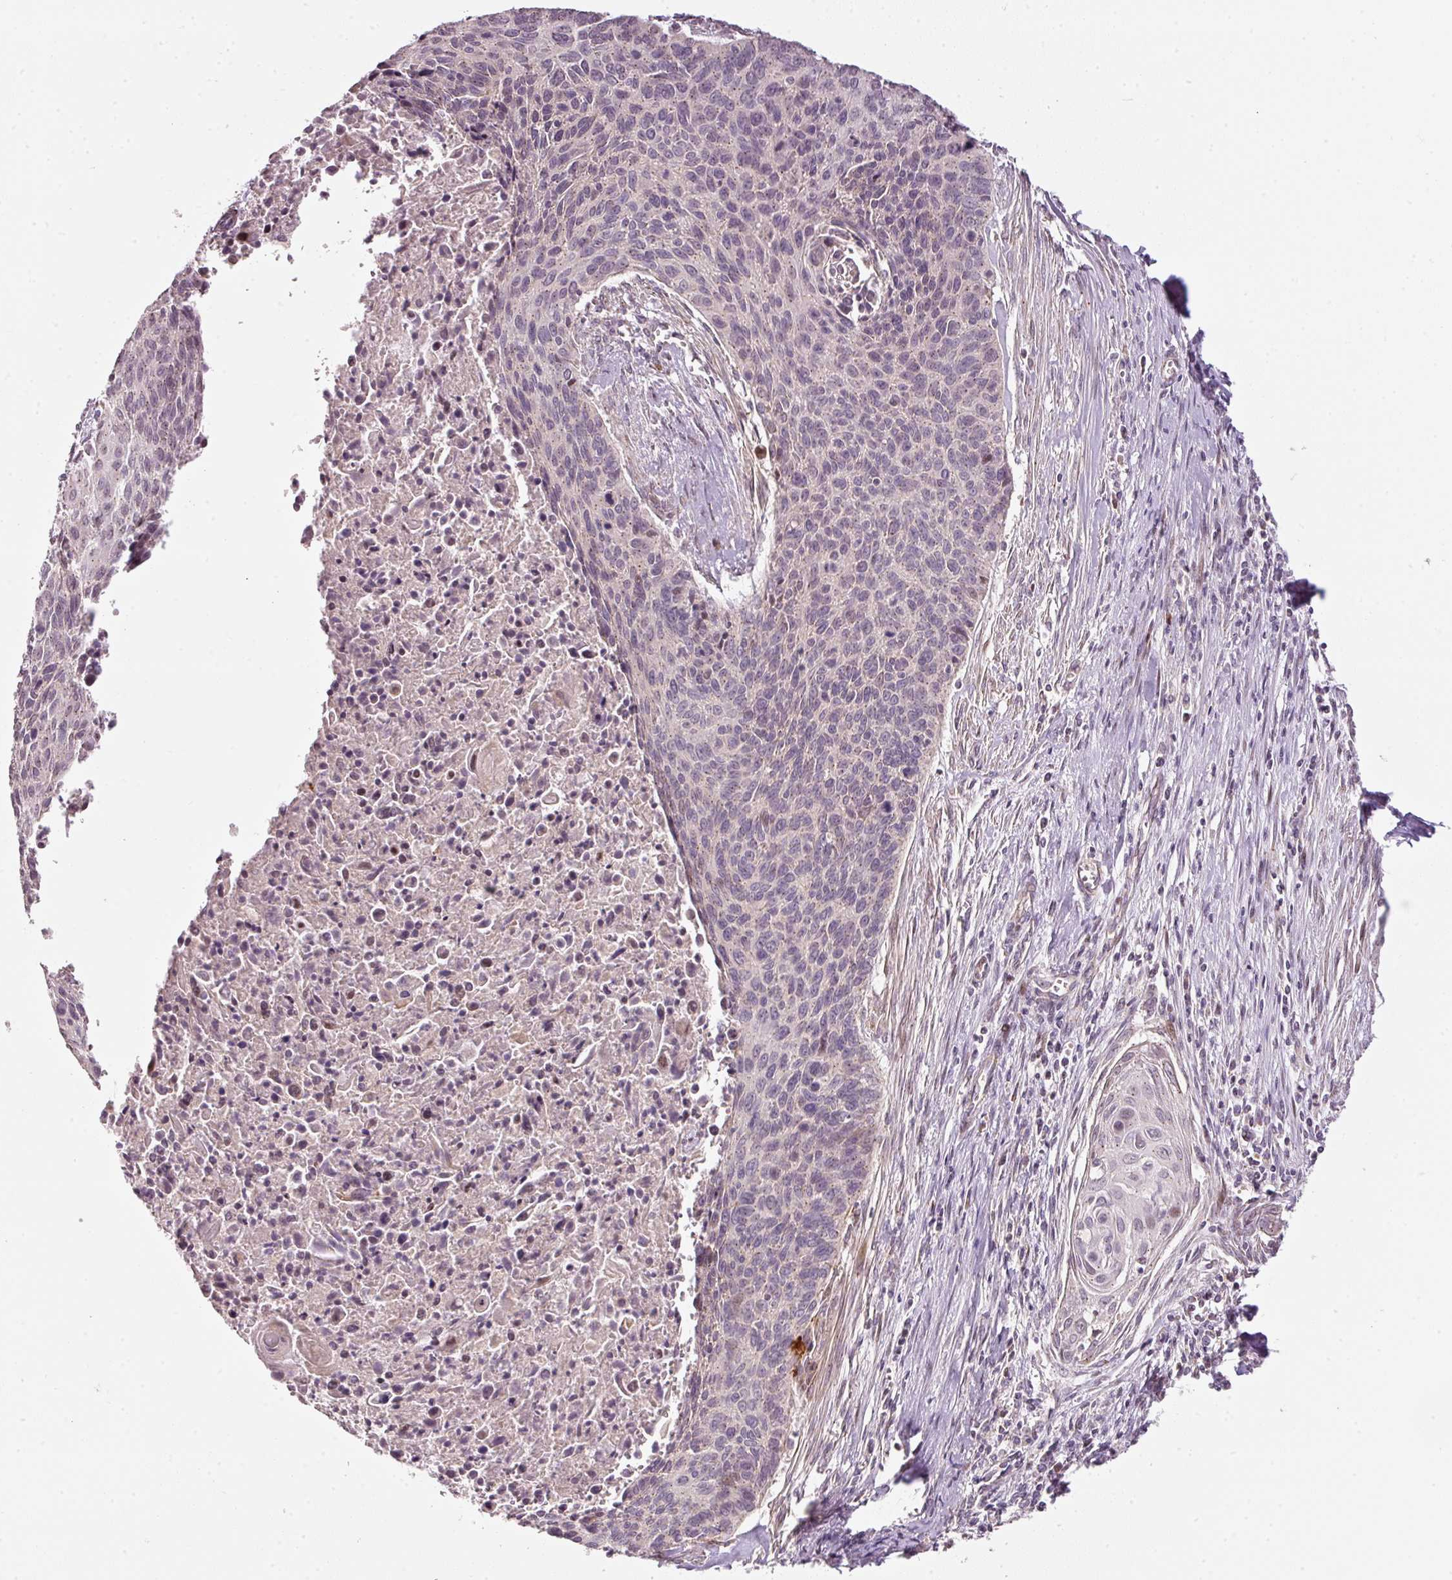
{"staining": {"intensity": "negative", "quantity": "none", "location": "none"}, "tissue": "cervical cancer", "cell_type": "Tumor cells", "image_type": "cancer", "snomed": [{"axis": "morphology", "description": "Squamous cell carcinoma, NOS"}, {"axis": "topography", "description": "Cervix"}], "caption": "An immunohistochemistry (IHC) histopathology image of cervical cancer (squamous cell carcinoma) is shown. There is no staining in tumor cells of cervical cancer (squamous cell carcinoma).", "gene": "TOB2", "patient": {"sex": "female", "age": 55}}